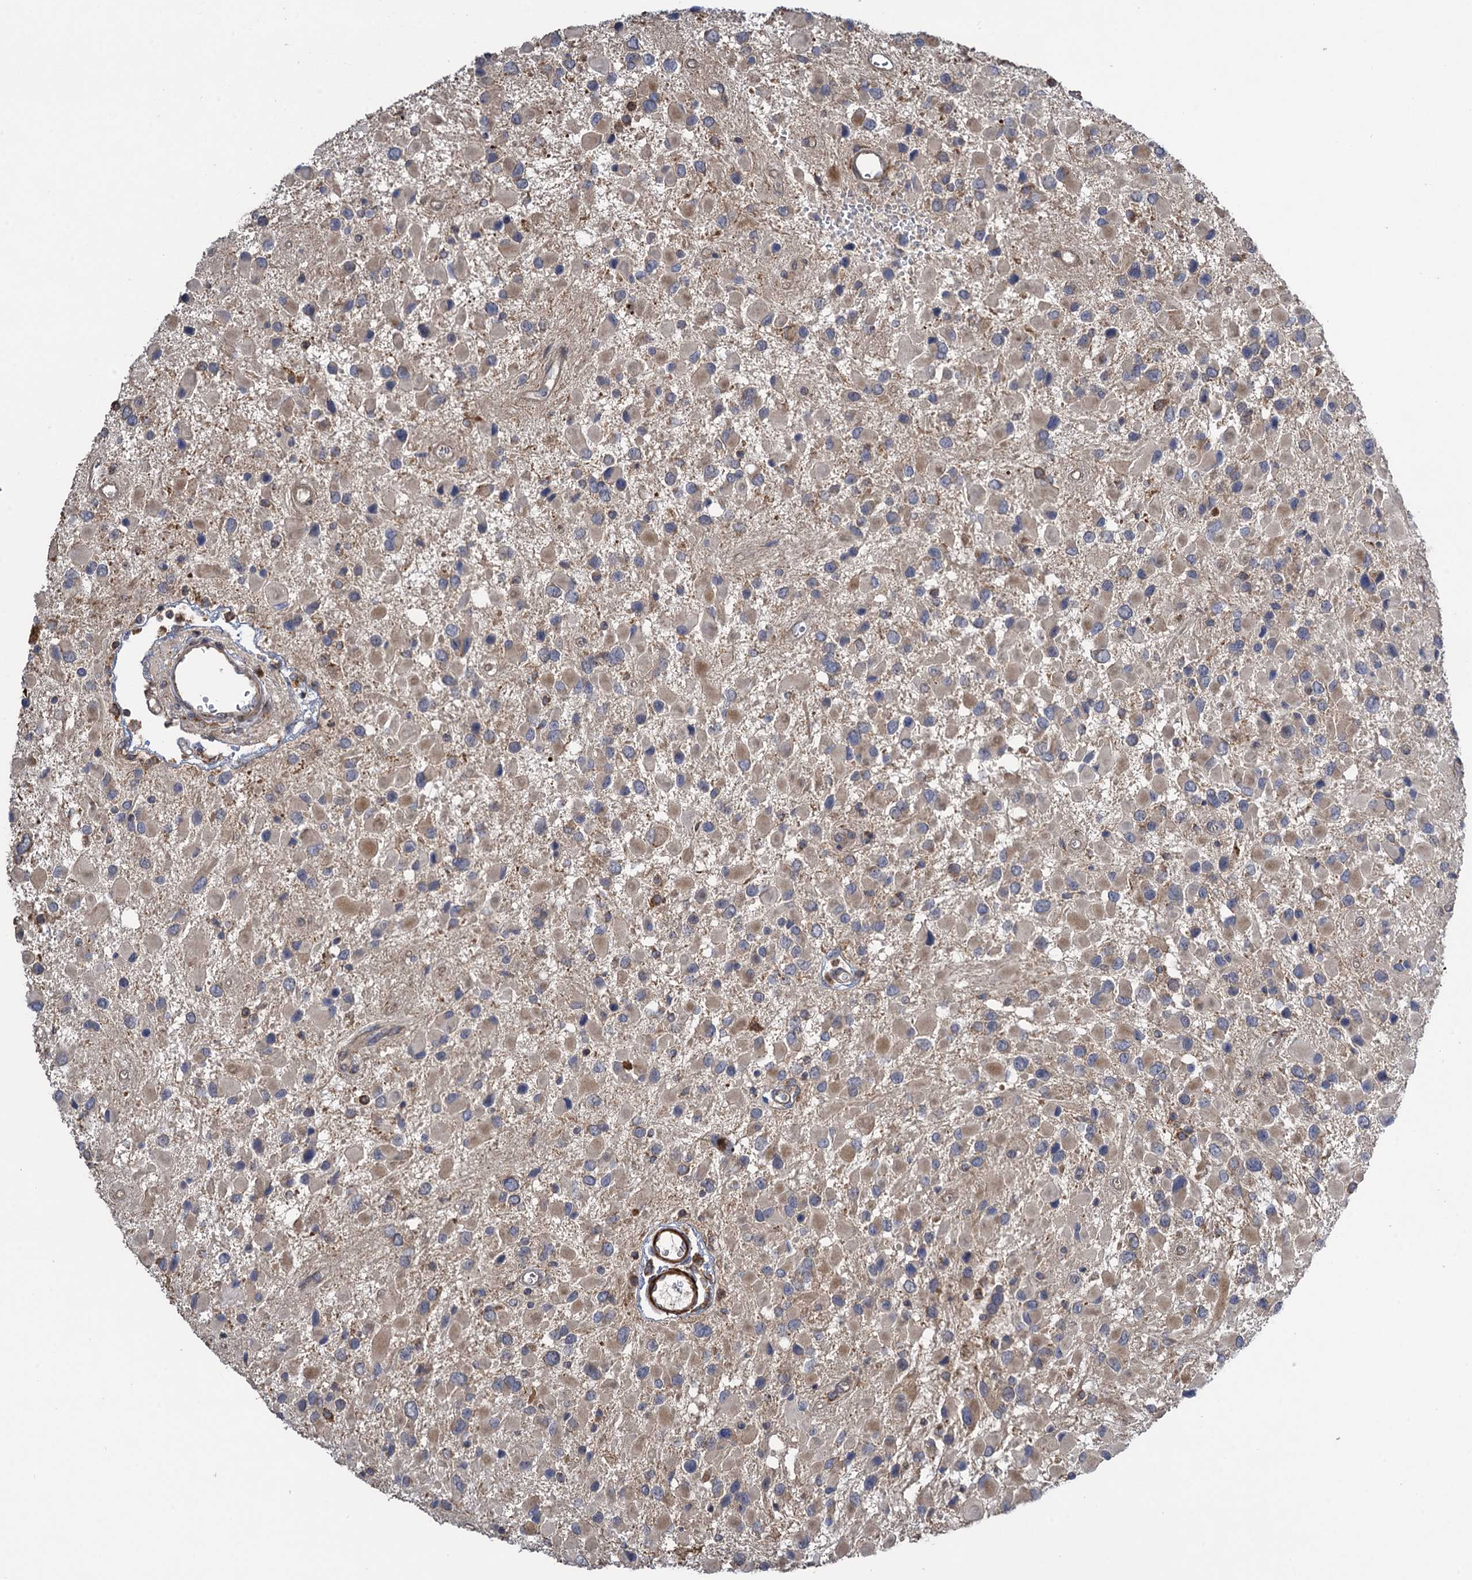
{"staining": {"intensity": "weak", "quantity": ">75%", "location": "cytoplasmic/membranous"}, "tissue": "glioma", "cell_type": "Tumor cells", "image_type": "cancer", "snomed": [{"axis": "morphology", "description": "Glioma, malignant, High grade"}, {"axis": "topography", "description": "Brain"}], "caption": "Weak cytoplasmic/membranous protein staining is present in approximately >75% of tumor cells in high-grade glioma (malignant).", "gene": "WDR88", "patient": {"sex": "male", "age": 53}}